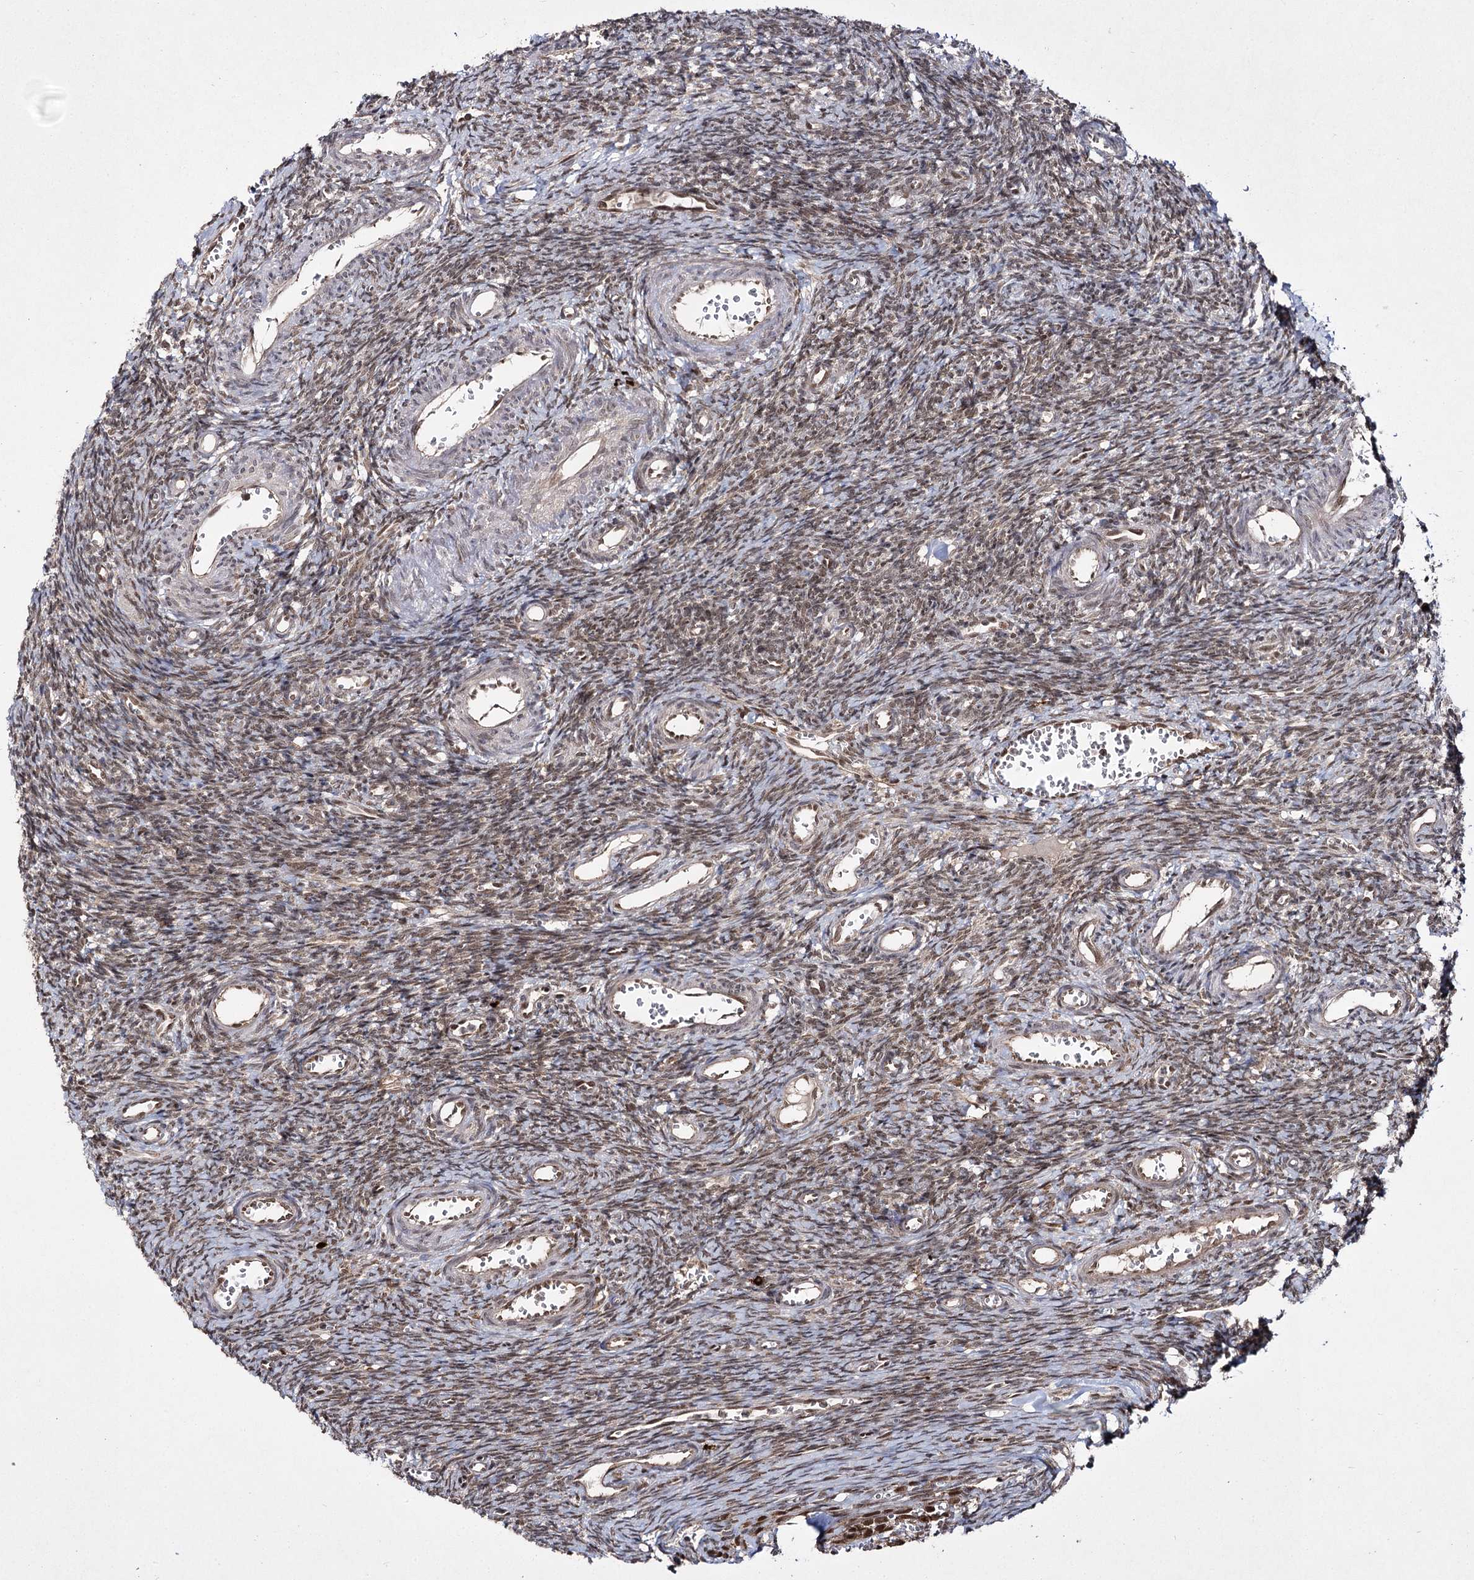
{"staining": {"intensity": "weak", "quantity": "25%-75%", "location": "nuclear"}, "tissue": "ovary", "cell_type": "Ovarian stroma cells", "image_type": "normal", "snomed": [{"axis": "morphology", "description": "Normal tissue, NOS"}, {"axis": "topography", "description": "Ovary"}], "caption": "Immunohistochemical staining of benign ovary shows low levels of weak nuclear positivity in about 25%-75% of ovarian stroma cells. Immunohistochemistry (ihc) stains the protein in brown and the nuclei are stained blue.", "gene": "TRNT1", "patient": {"sex": "female", "age": 39}}